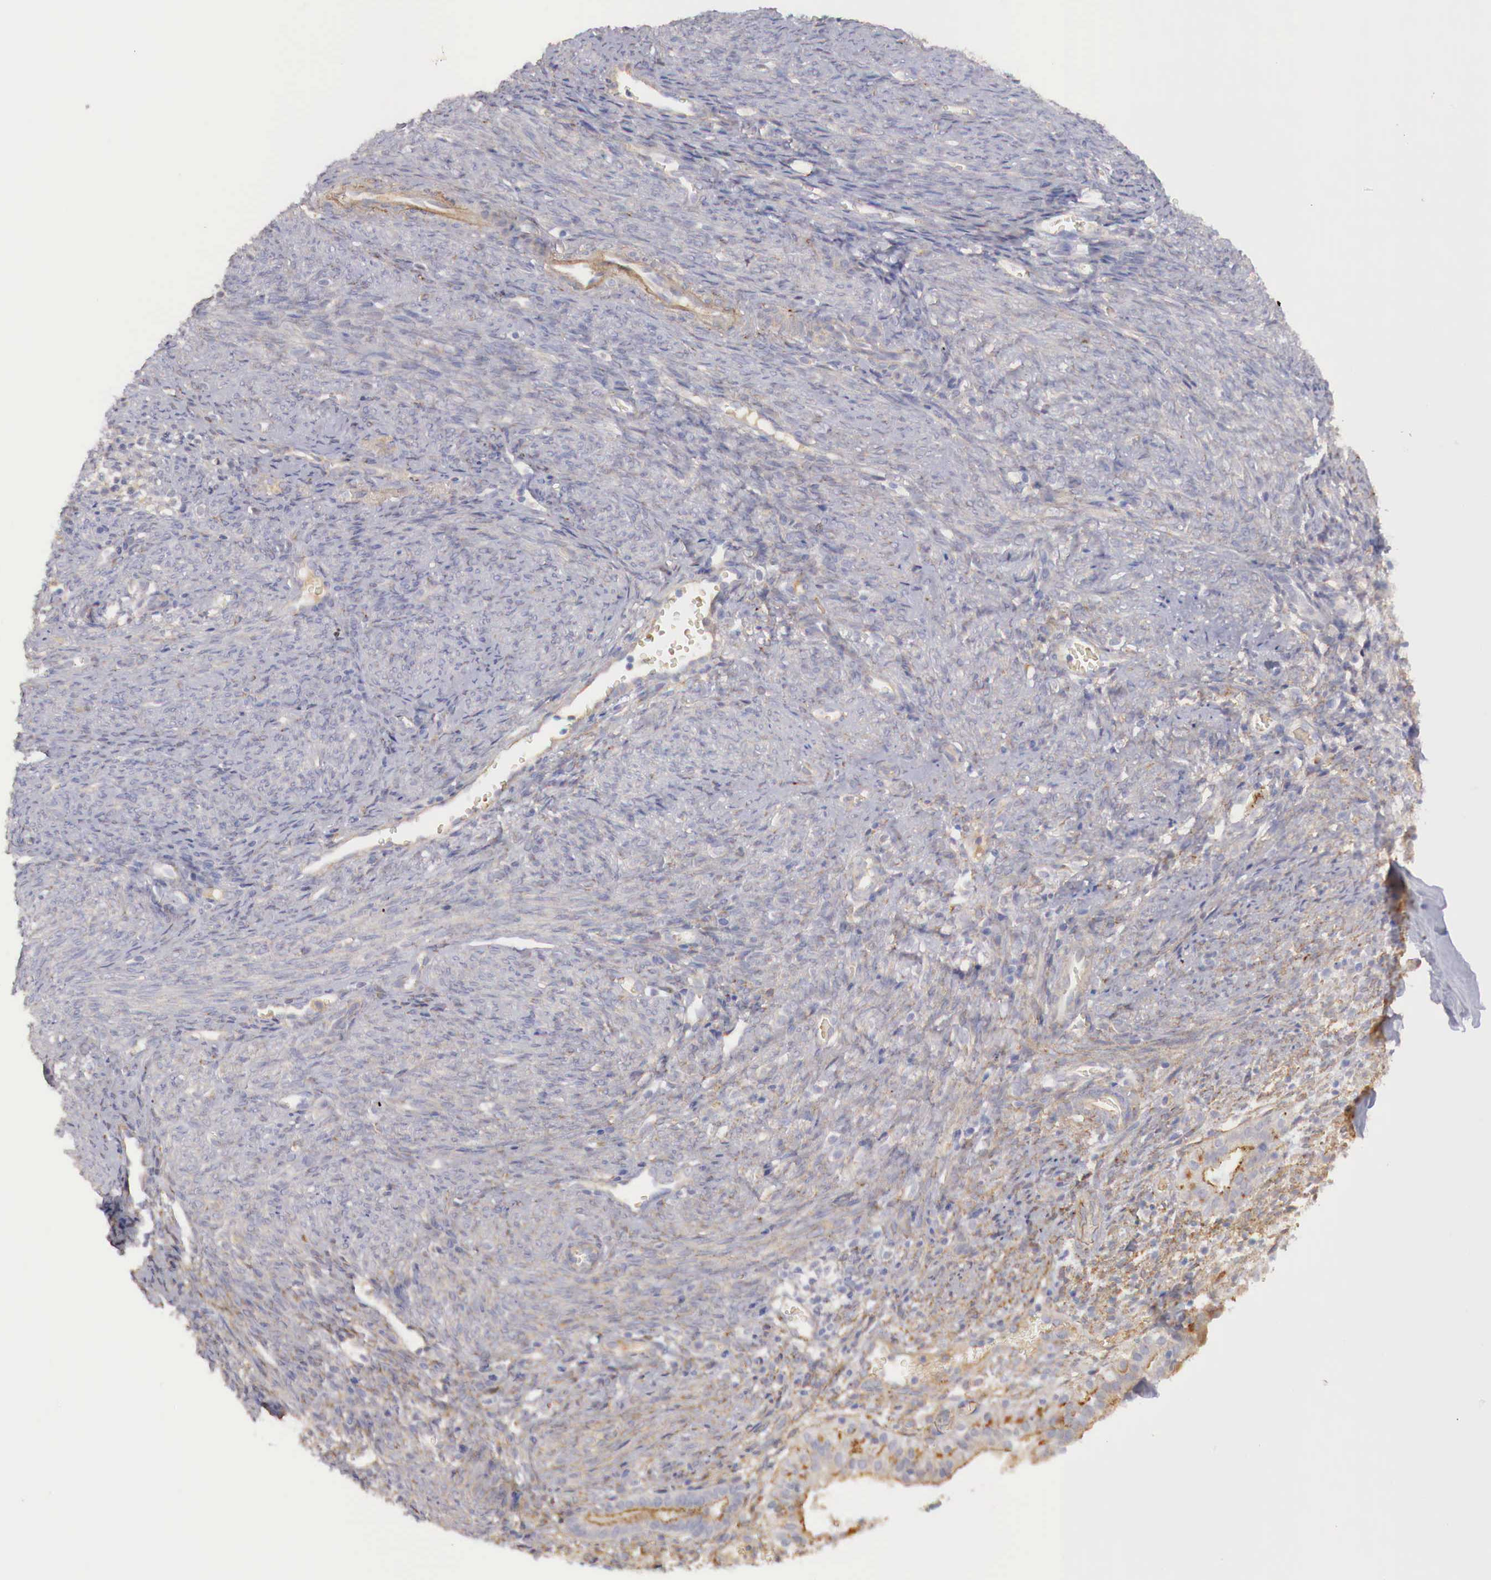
{"staining": {"intensity": "negative", "quantity": "none", "location": "none"}, "tissue": "endometrium", "cell_type": "Cells in endometrial stroma", "image_type": "normal", "snomed": [{"axis": "morphology", "description": "Normal tissue, NOS"}, {"axis": "topography", "description": "Uterus"}], "caption": "Immunohistochemistry micrograph of unremarkable human endometrium stained for a protein (brown), which displays no expression in cells in endometrial stroma.", "gene": "KLHDC7B", "patient": {"sex": "female", "age": 83}}